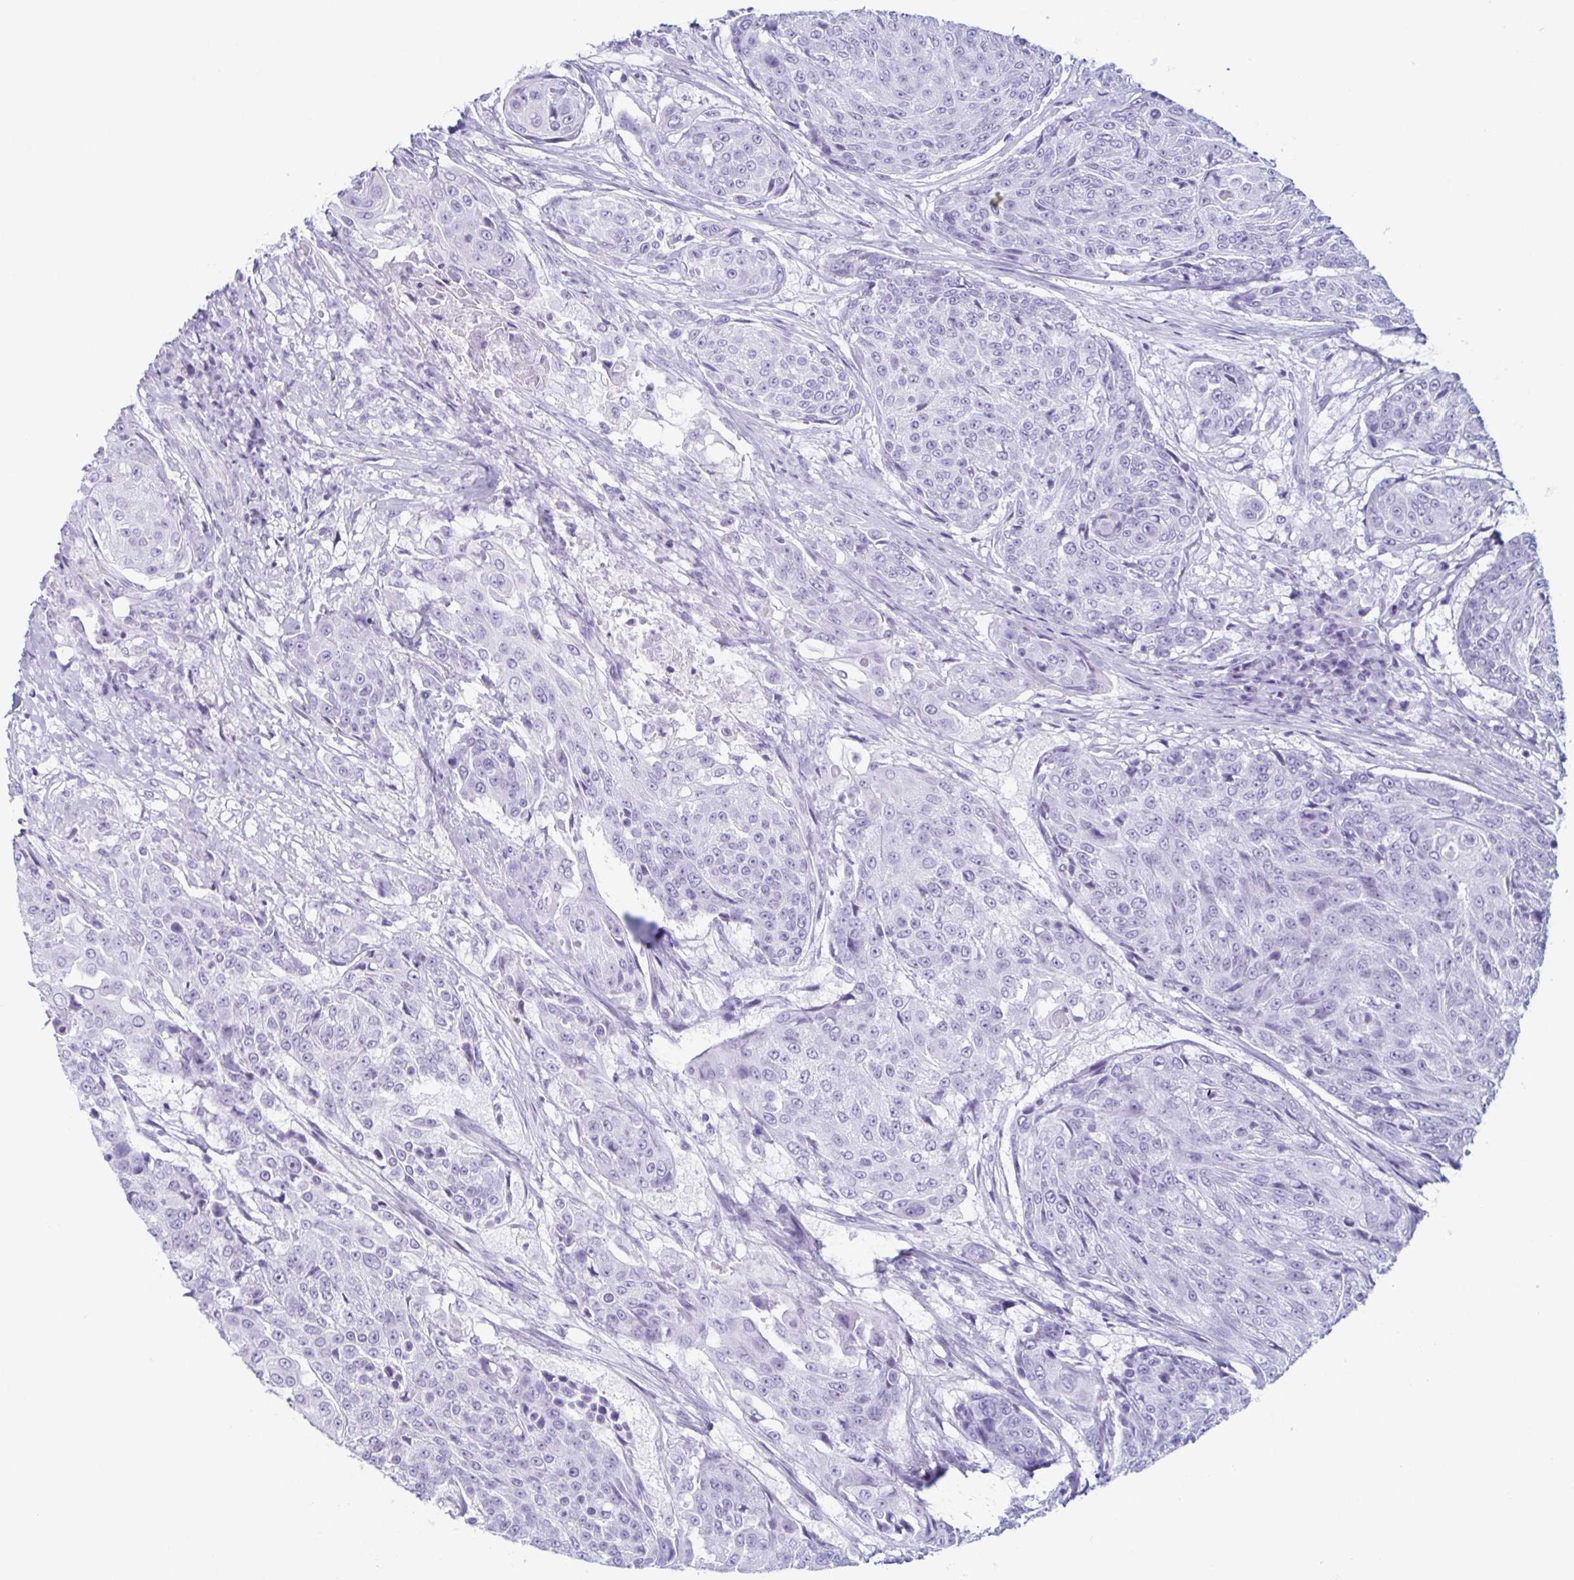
{"staining": {"intensity": "negative", "quantity": "none", "location": "none"}, "tissue": "urothelial cancer", "cell_type": "Tumor cells", "image_type": "cancer", "snomed": [{"axis": "morphology", "description": "Urothelial carcinoma, High grade"}, {"axis": "topography", "description": "Urinary bladder"}], "caption": "This is an immunohistochemistry photomicrograph of high-grade urothelial carcinoma. There is no staining in tumor cells.", "gene": "ENKUR", "patient": {"sex": "female", "age": 63}}